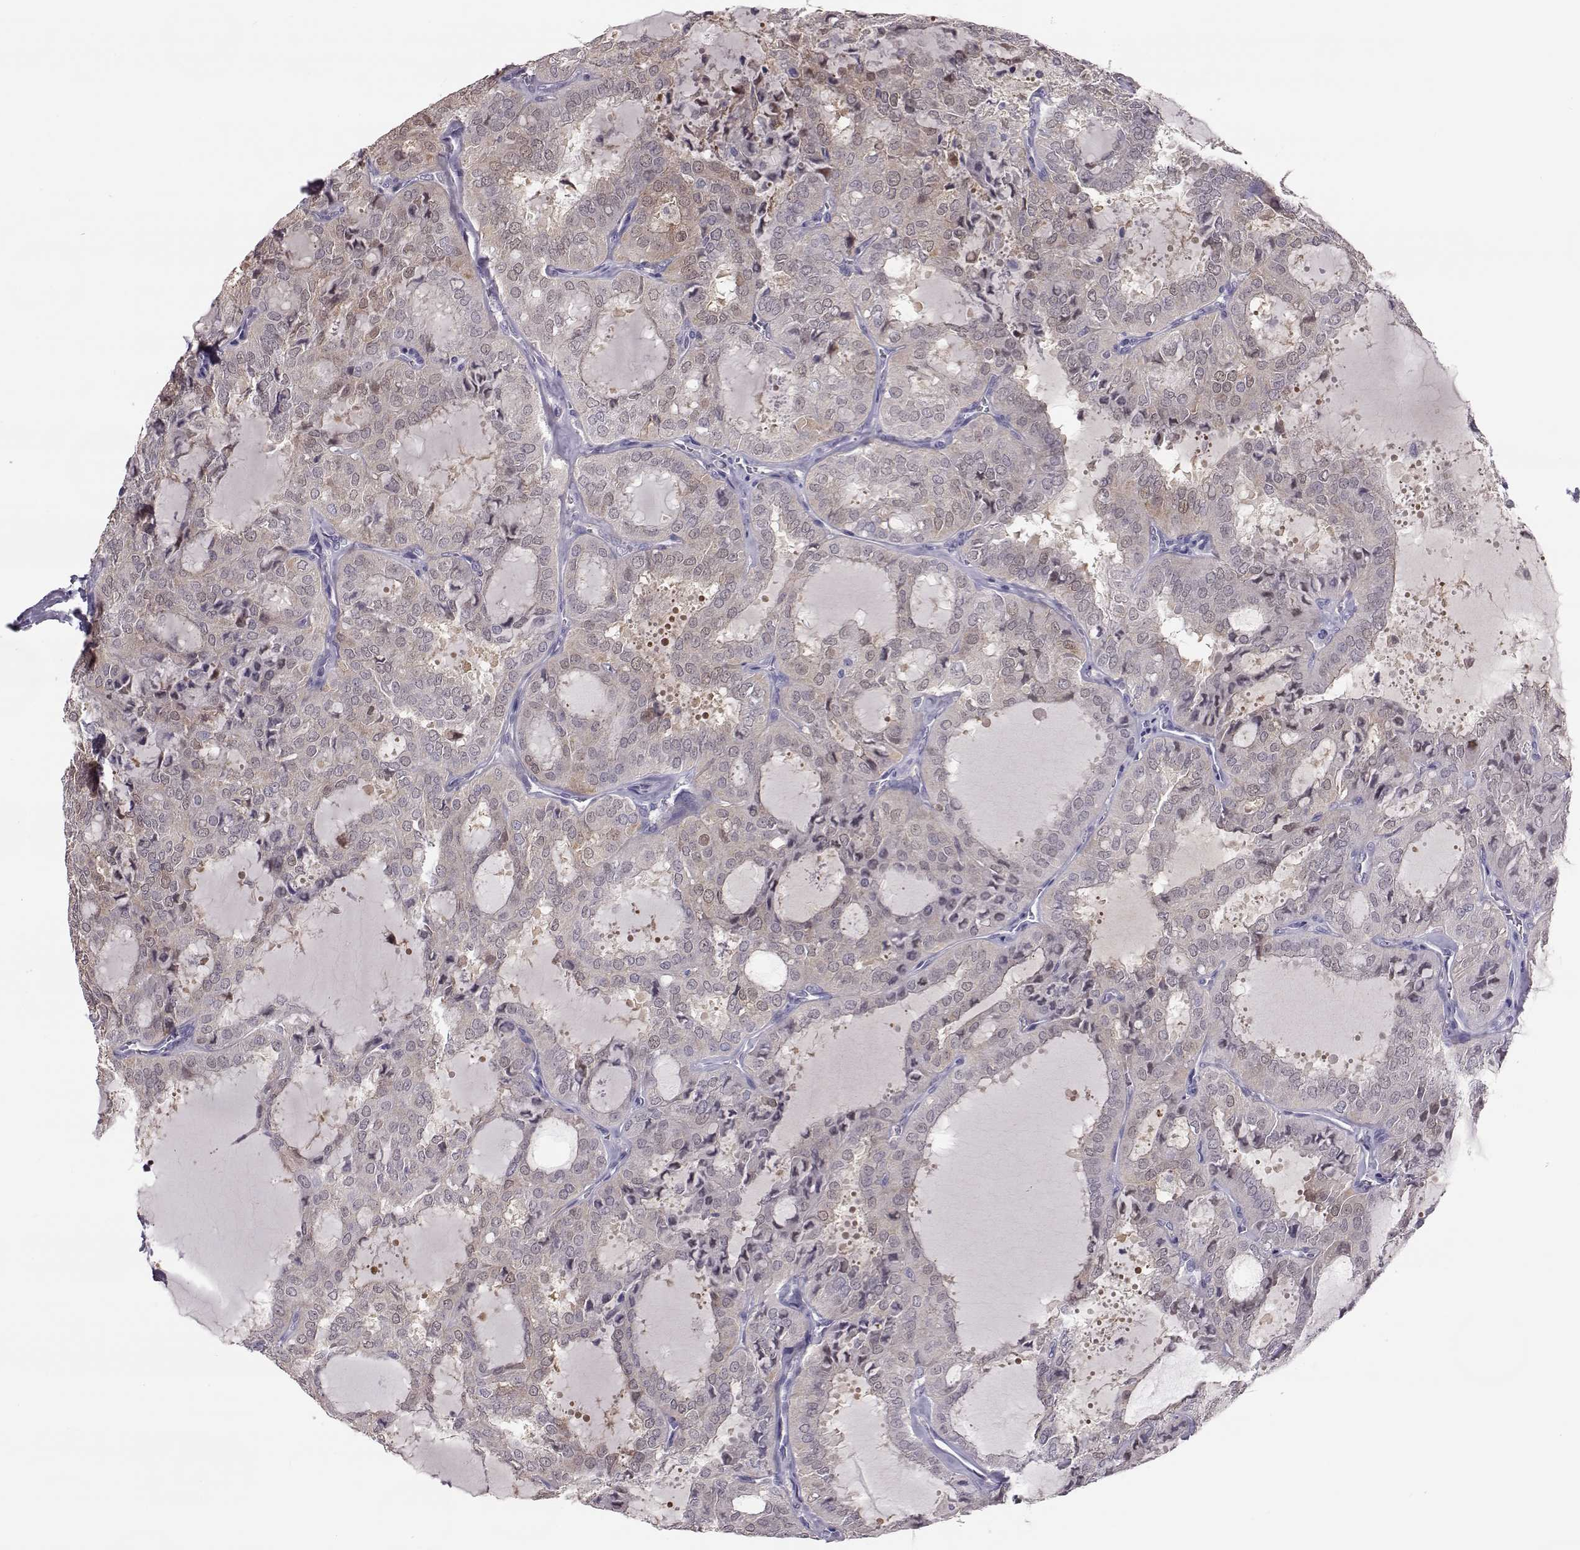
{"staining": {"intensity": "negative", "quantity": "none", "location": "none"}, "tissue": "thyroid cancer", "cell_type": "Tumor cells", "image_type": "cancer", "snomed": [{"axis": "morphology", "description": "Follicular adenoma carcinoma, NOS"}, {"axis": "topography", "description": "Thyroid gland"}], "caption": "Immunohistochemical staining of human thyroid cancer (follicular adenoma carcinoma) displays no significant expression in tumor cells.", "gene": "ADGRG5", "patient": {"sex": "male", "age": 75}}